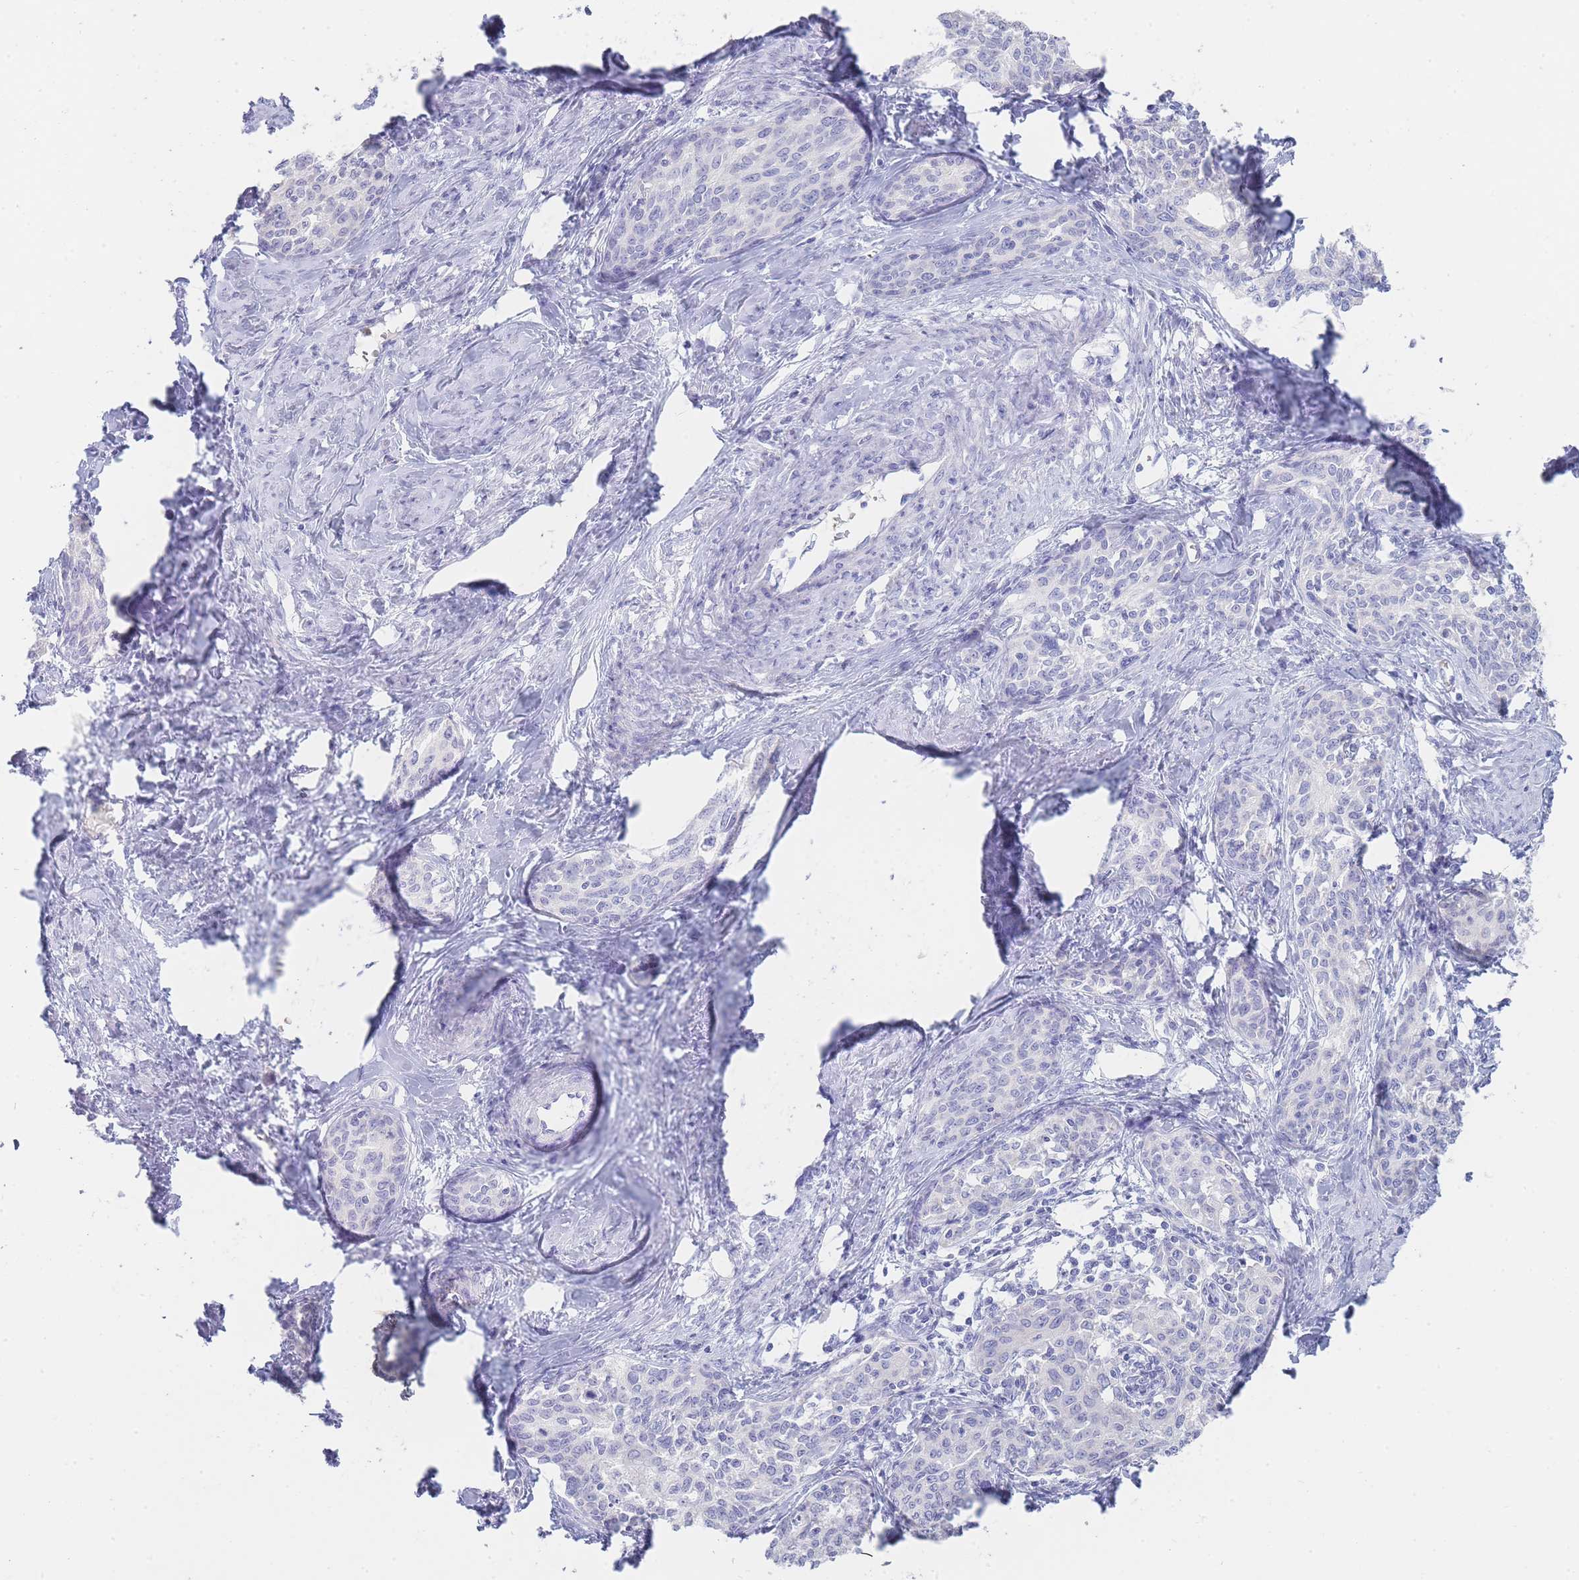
{"staining": {"intensity": "negative", "quantity": "none", "location": "none"}, "tissue": "cervical cancer", "cell_type": "Tumor cells", "image_type": "cancer", "snomed": [{"axis": "morphology", "description": "Squamous cell carcinoma, NOS"}, {"axis": "morphology", "description": "Adenocarcinoma, NOS"}, {"axis": "topography", "description": "Cervix"}], "caption": "The image reveals no staining of tumor cells in cervical adenocarcinoma.", "gene": "HBG2", "patient": {"sex": "female", "age": 52}}